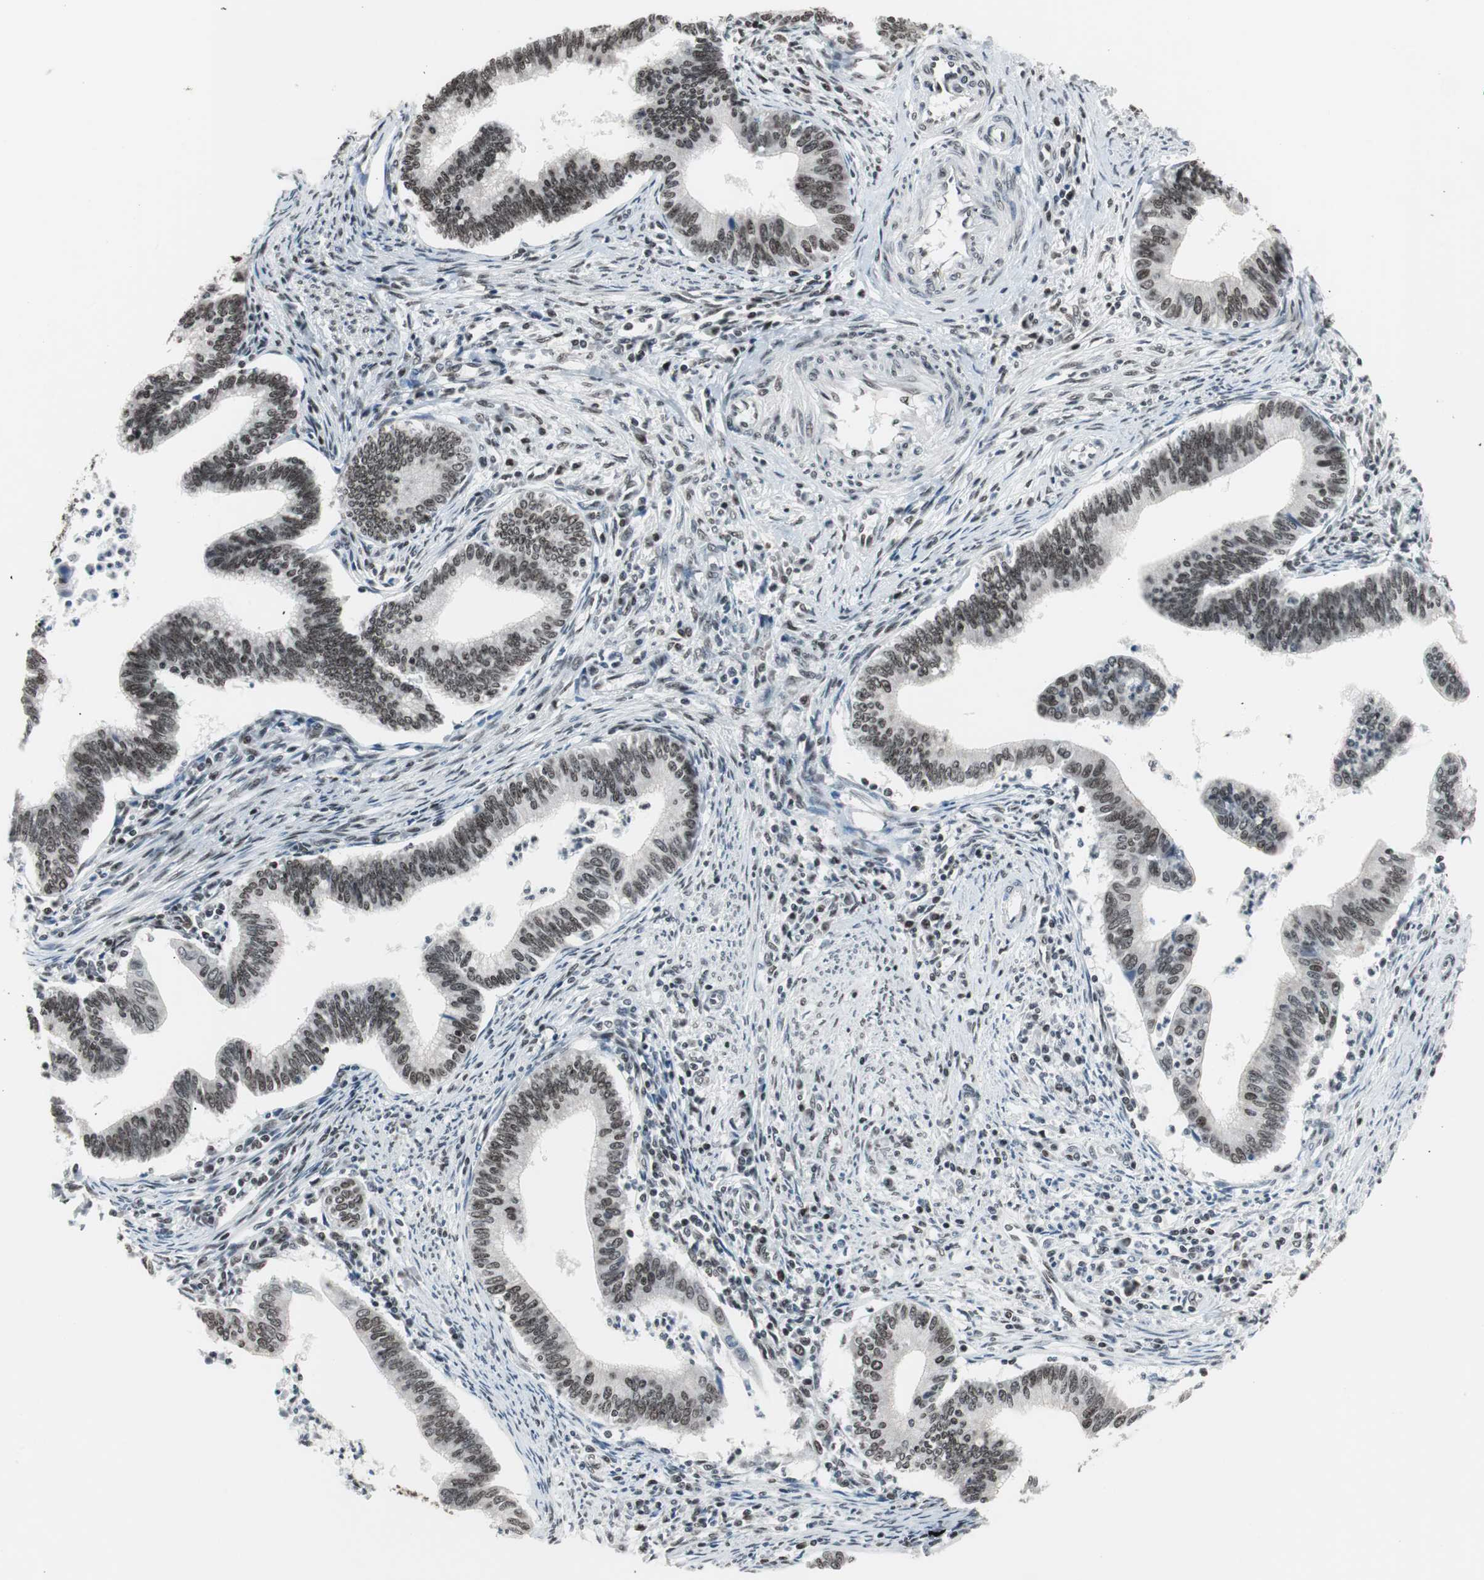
{"staining": {"intensity": "moderate", "quantity": ">75%", "location": "nuclear"}, "tissue": "cervical cancer", "cell_type": "Tumor cells", "image_type": "cancer", "snomed": [{"axis": "morphology", "description": "Adenocarcinoma, NOS"}, {"axis": "topography", "description": "Cervix"}], "caption": "IHC (DAB (3,3'-diaminobenzidine)) staining of adenocarcinoma (cervical) demonstrates moderate nuclear protein expression in approximately >75% of tumor cells.", "gene": "XRCC1", "patient": {"sex": "female", "age": 36}}